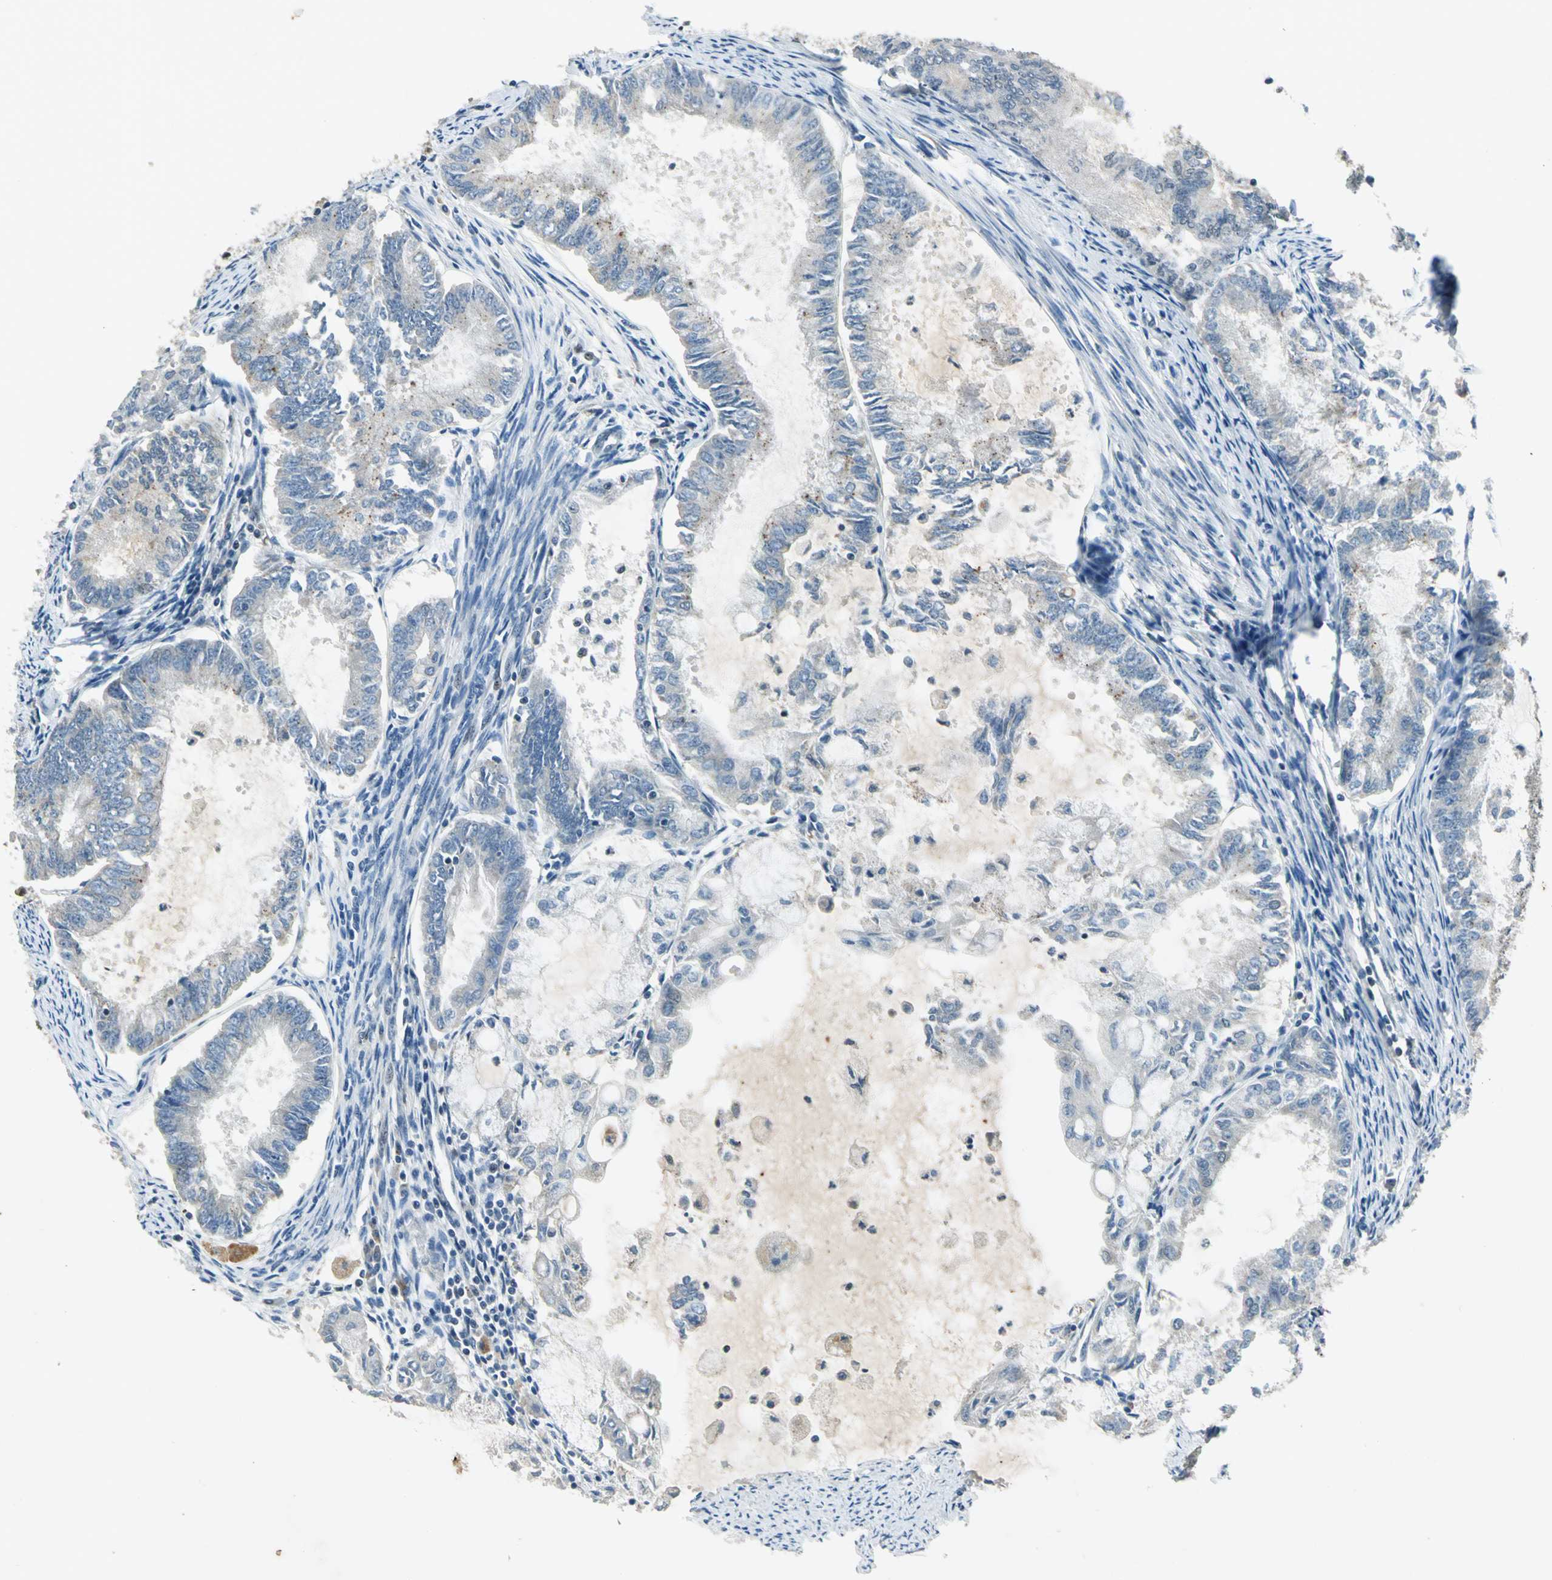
{"staining": {"intensity": "negative", "quantity": "none", "location": "none"}, "tissue": "endometrial cancer", "cell_type": "Tumor cells", "image_type": "cancer", "snomed": [{"axis": "morphology", "description": "Adenocarcinoma, NOS"}, {"axis": "topography", "description": "Endometrium"}], "caption": "Image shows no protein positivity in tumor cells of endometrial cancer (adenocarcinoma) tissue. (Stains: DAB immunohistochemistry with hematoxylin counter stain, Microscopy: brightfield microscopy at high magnification).", "gene": "RAD17", "patient": {"sex": "female", "age": 86}}